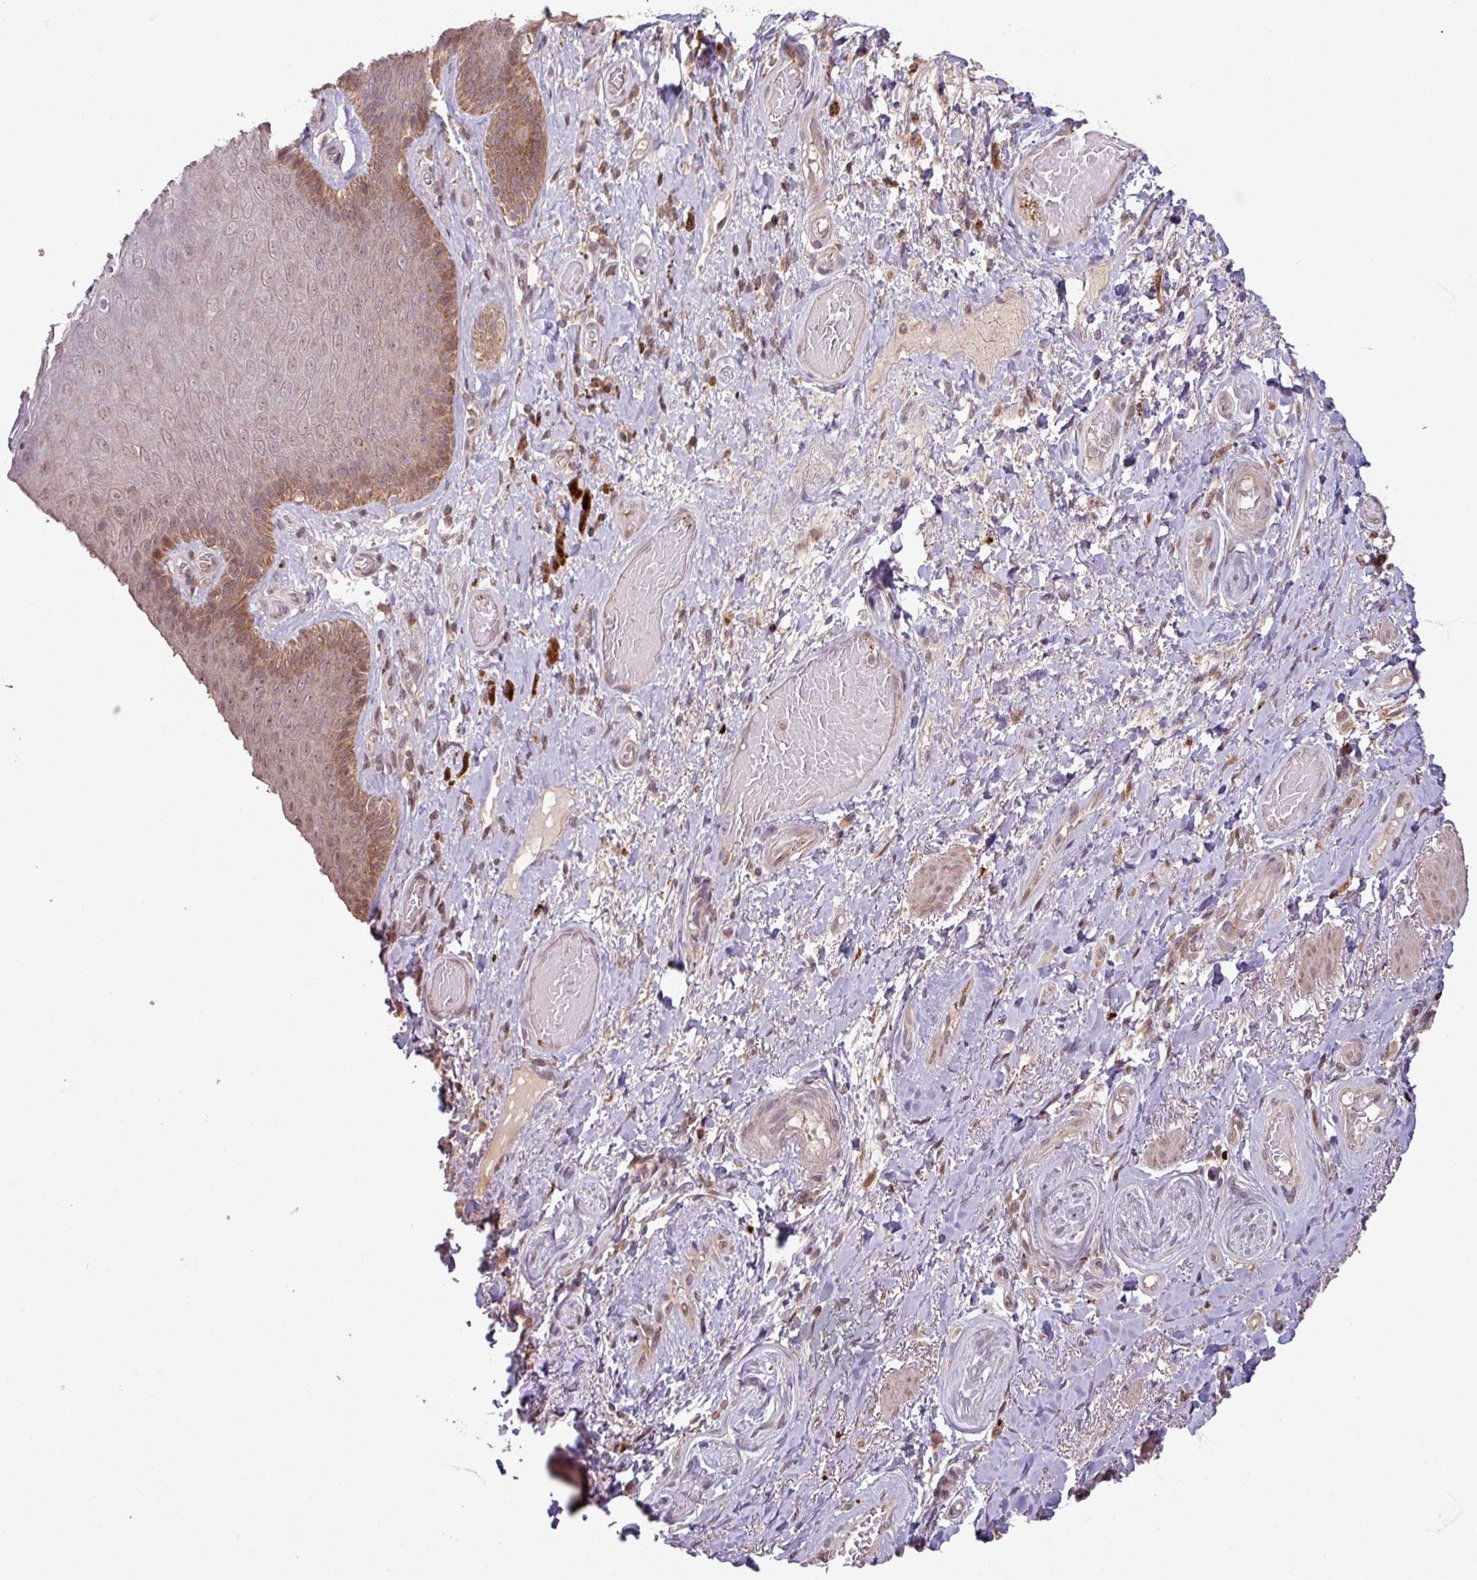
{"staining": {"intensity": "moderate", "quantity": "25%-75%", "location": "cytoplasmic/membranous,nuclear"}, "tissue": "skin", "cell_type": "Epidermal cells", "image_type": "normal", "snomed": [{"axis": "morphology", "description": "Normal tissue, NOS"}, {"axis": "topography", "description": "Anal"}, {"axis": "topography", "description": "Peripheral nerve tissue"}], "caption": "Immunohistochemical staining of benign human skin reveals moderate cytoplasmic/membranous,nuclear protein staining in about 25%-75% of epidermal cells.", "gene": "OR6B1", "patient": {"sex": "male", "age": 53}}